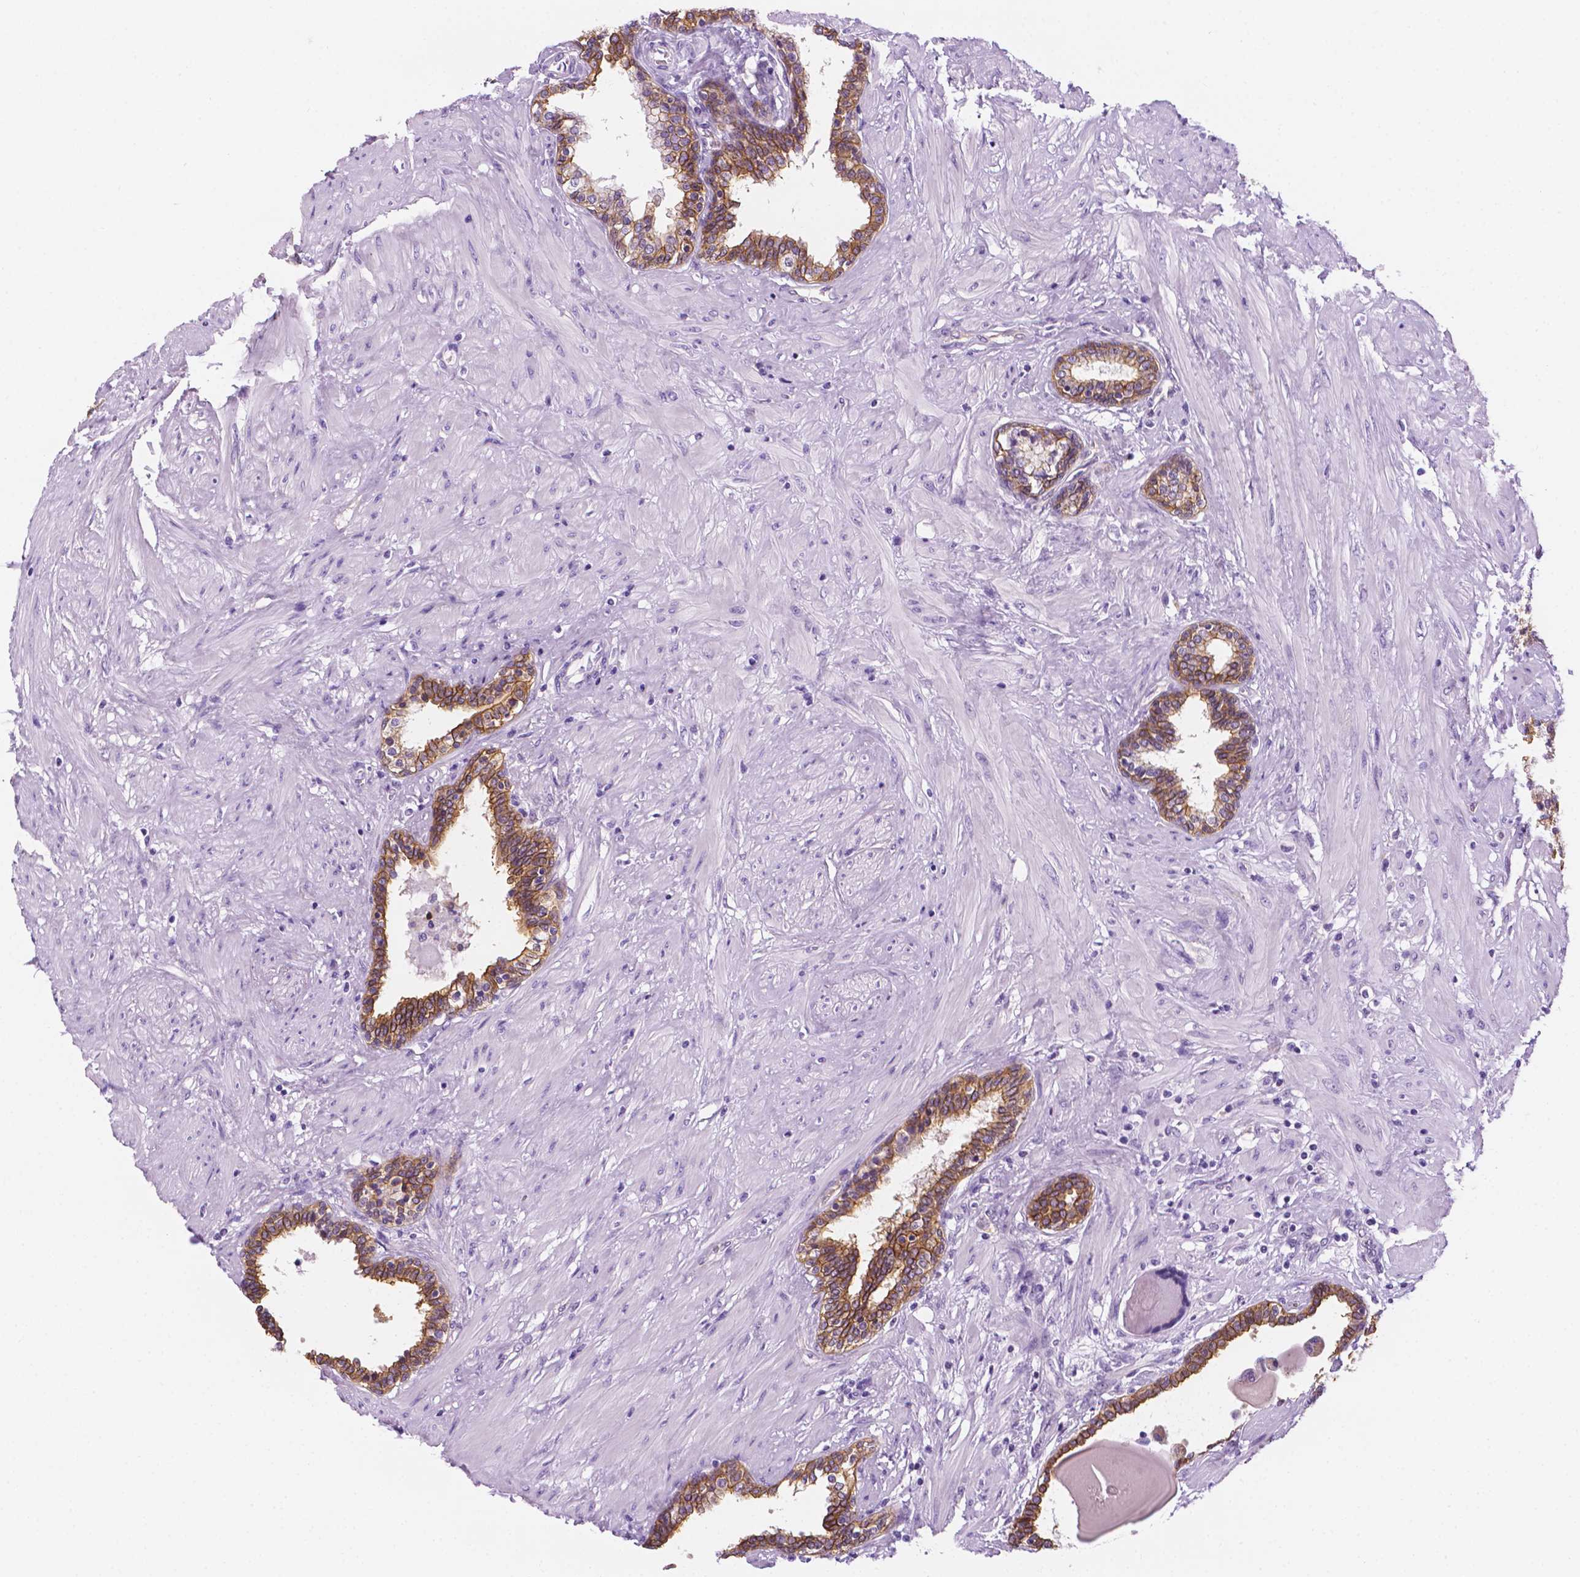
{"staining": {"intensity": "moderate", "quantity": "25%-75%", "location": "cytoplasmic/membranous"}, "tissue": "prostate", "cell_type": "Glandular cells", "image_type": "normal", "snomed": [{"axis": "morphology", "description": "Normal tissue, NOS"}, {"axis": "topography", "description": "Prostate"}], "caption": "Immunohistochemical staining of normal human prostate demonstrates 25%-75% levels of moderate cytoplasmic/membranous protein positivity in about 25%-75% of glandular cells. (brown staining indicates protein expression, while blue staining denotes nuclei).", "gene": "PPL", "patient": {"sex": "male", "age": 55}}